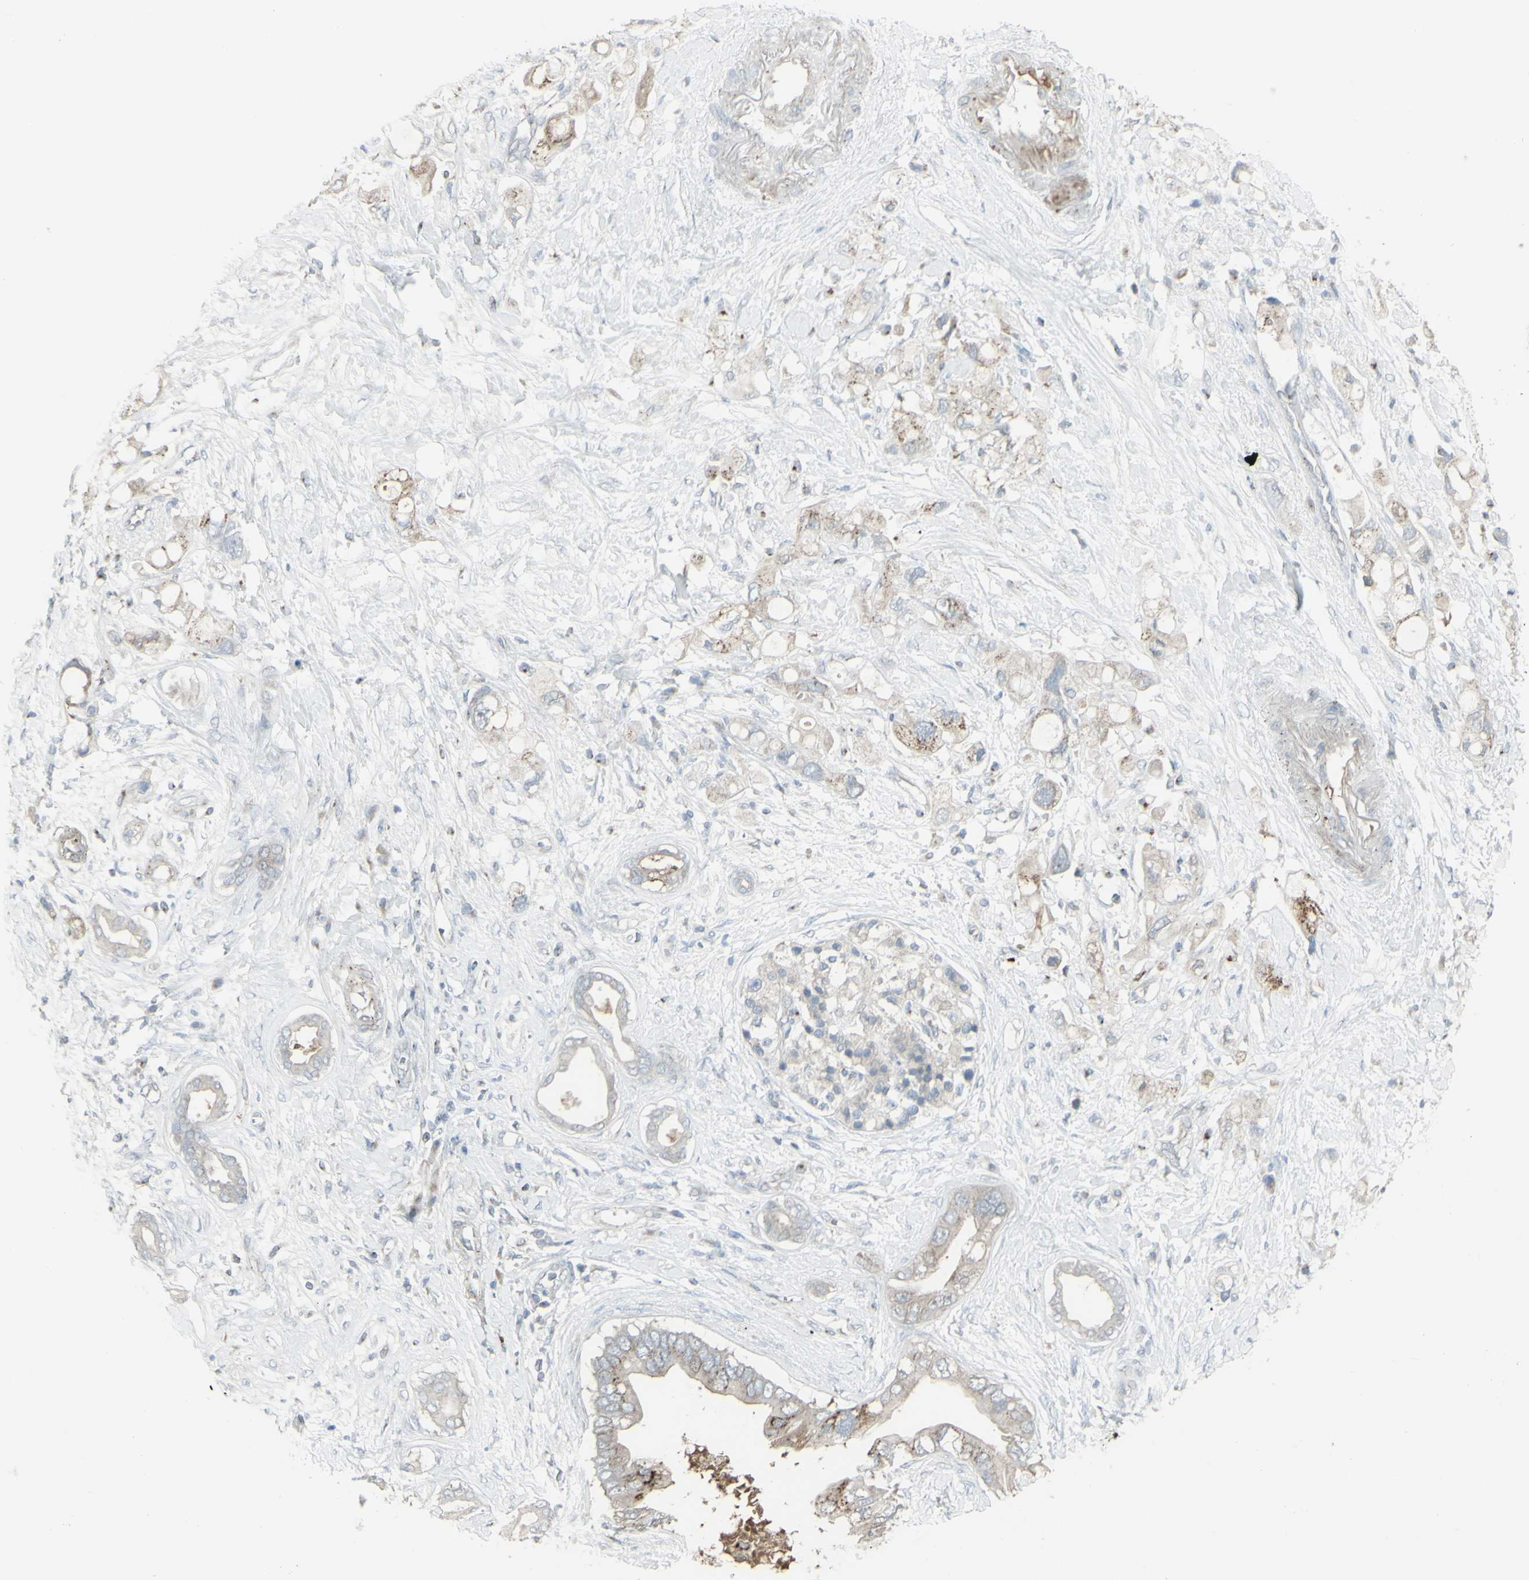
{"staining": {"intensity": "moderate", "quantity": "<25%", "location": "cytoplasmic/membranous"}, "tissue": "pancreatic cancer", "cell_type": "Tumor cells", "image_type": "cancer", "snomed": [{"axis": "morphology", "description": "Adenocarcinoma, NOS"}, {"axis": "topography", "description": "Pancreas"}], "caption": "IHC staining of pancreatic adenocarcinoma, which demonstrates low levels of moderate cytoplasmic/membranous expression in approximately <25% of tumor cells indicating moderate cytoplasmic/membranous protein positivity. The staining was performed using DAB (3,3'-diaminobenzidine) (brown) for protein detection and nuclei were counterstained in hematoxylin (blue).", "gene": "GALNT6", "patient": {"sex": "female", "age": 56}}